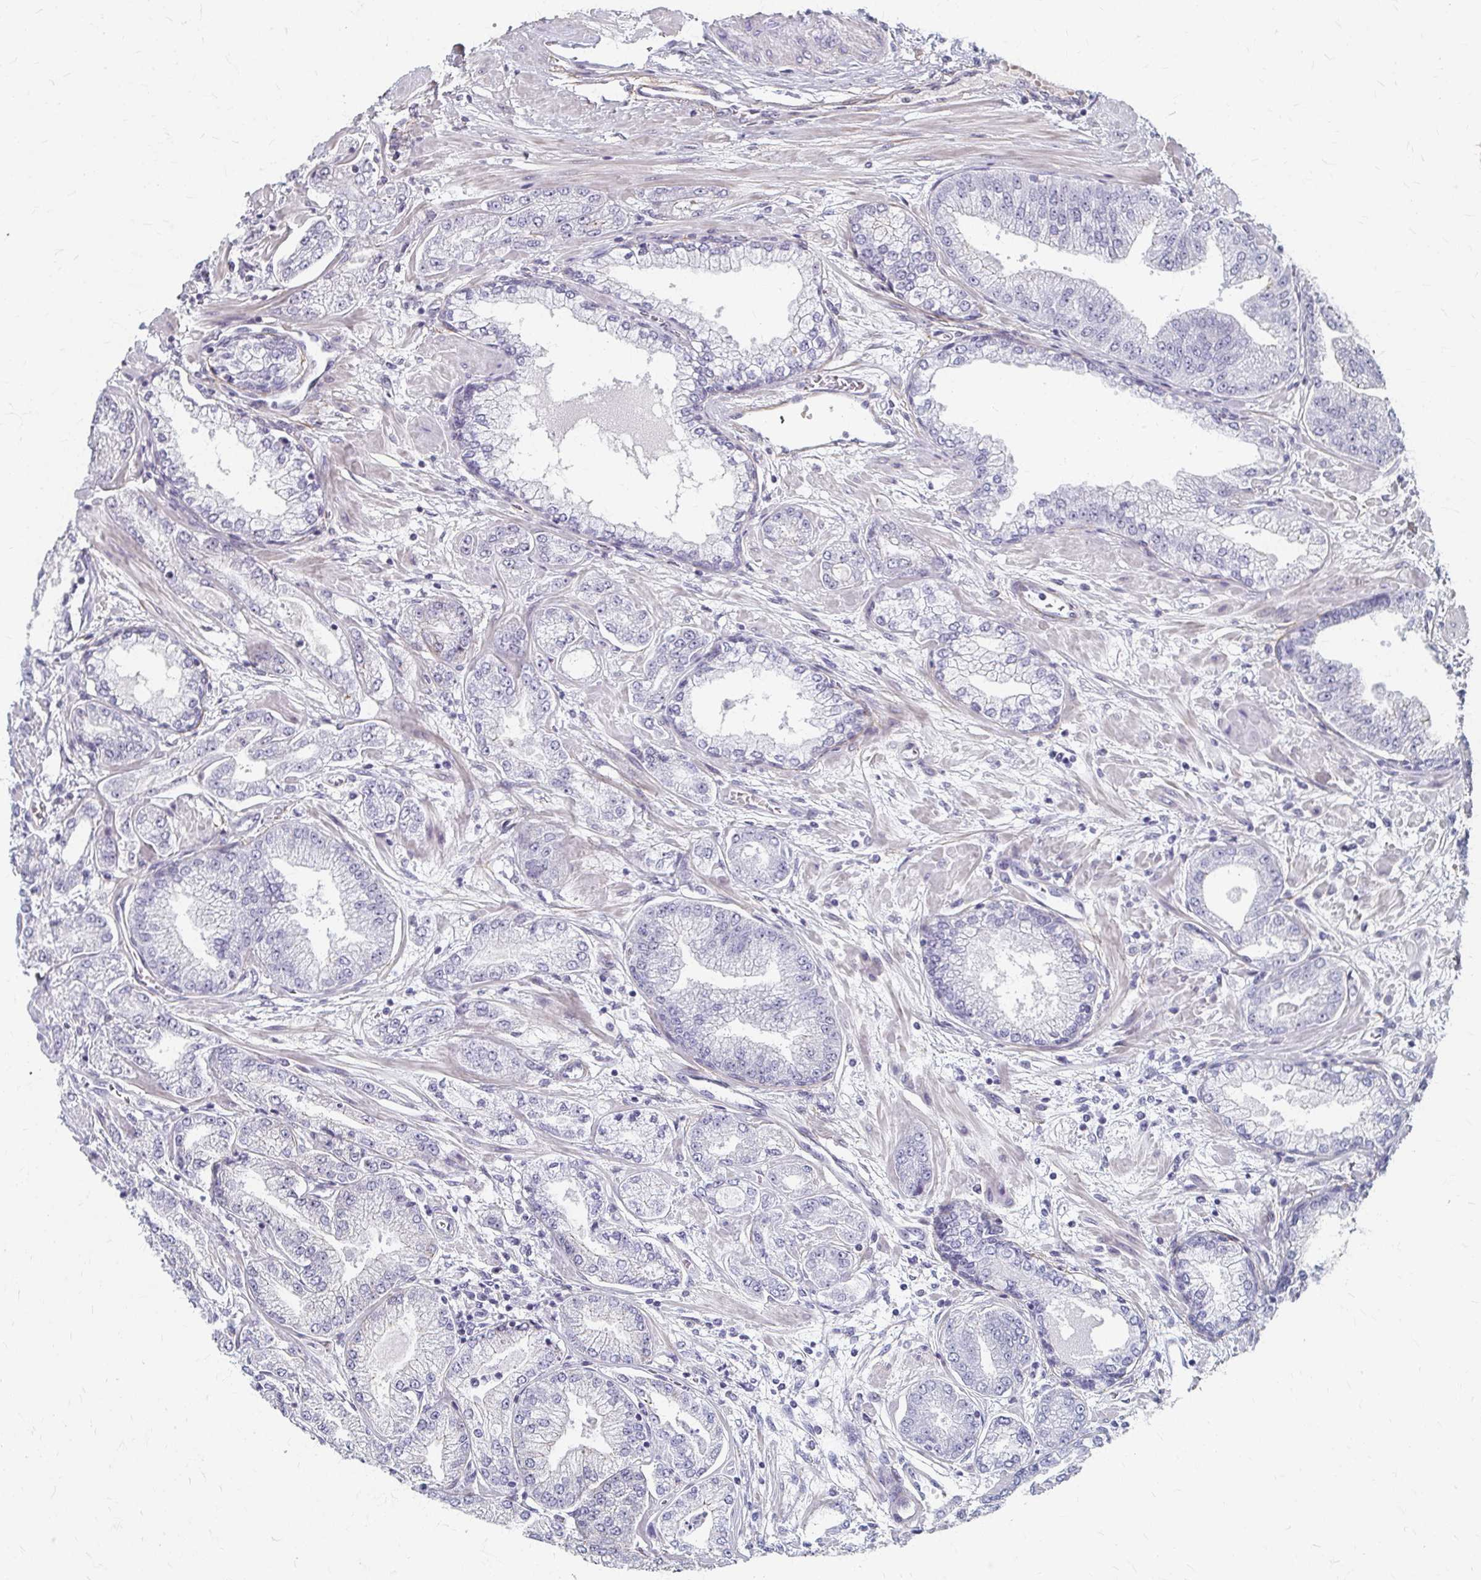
{"staining": {"intensity": "negative", "quantity": "none", "location": "none"}, "tissue": "prostate cancer", "cell_type": "Tumor cells", "image_type": "cancer", "snomed": [{"axis": "morphology", "description": "Adenocarcinoma, Low grade"}, {"axis": "topography", "description": "Prostate"}], "caption": "Immunohistochemical staining of prostate cancer (low-grade adenocarcinoma) reveals no significant positivity in tumor cells.", "gene": "PES1", "patient": {"sex": "male", "age": 55}}